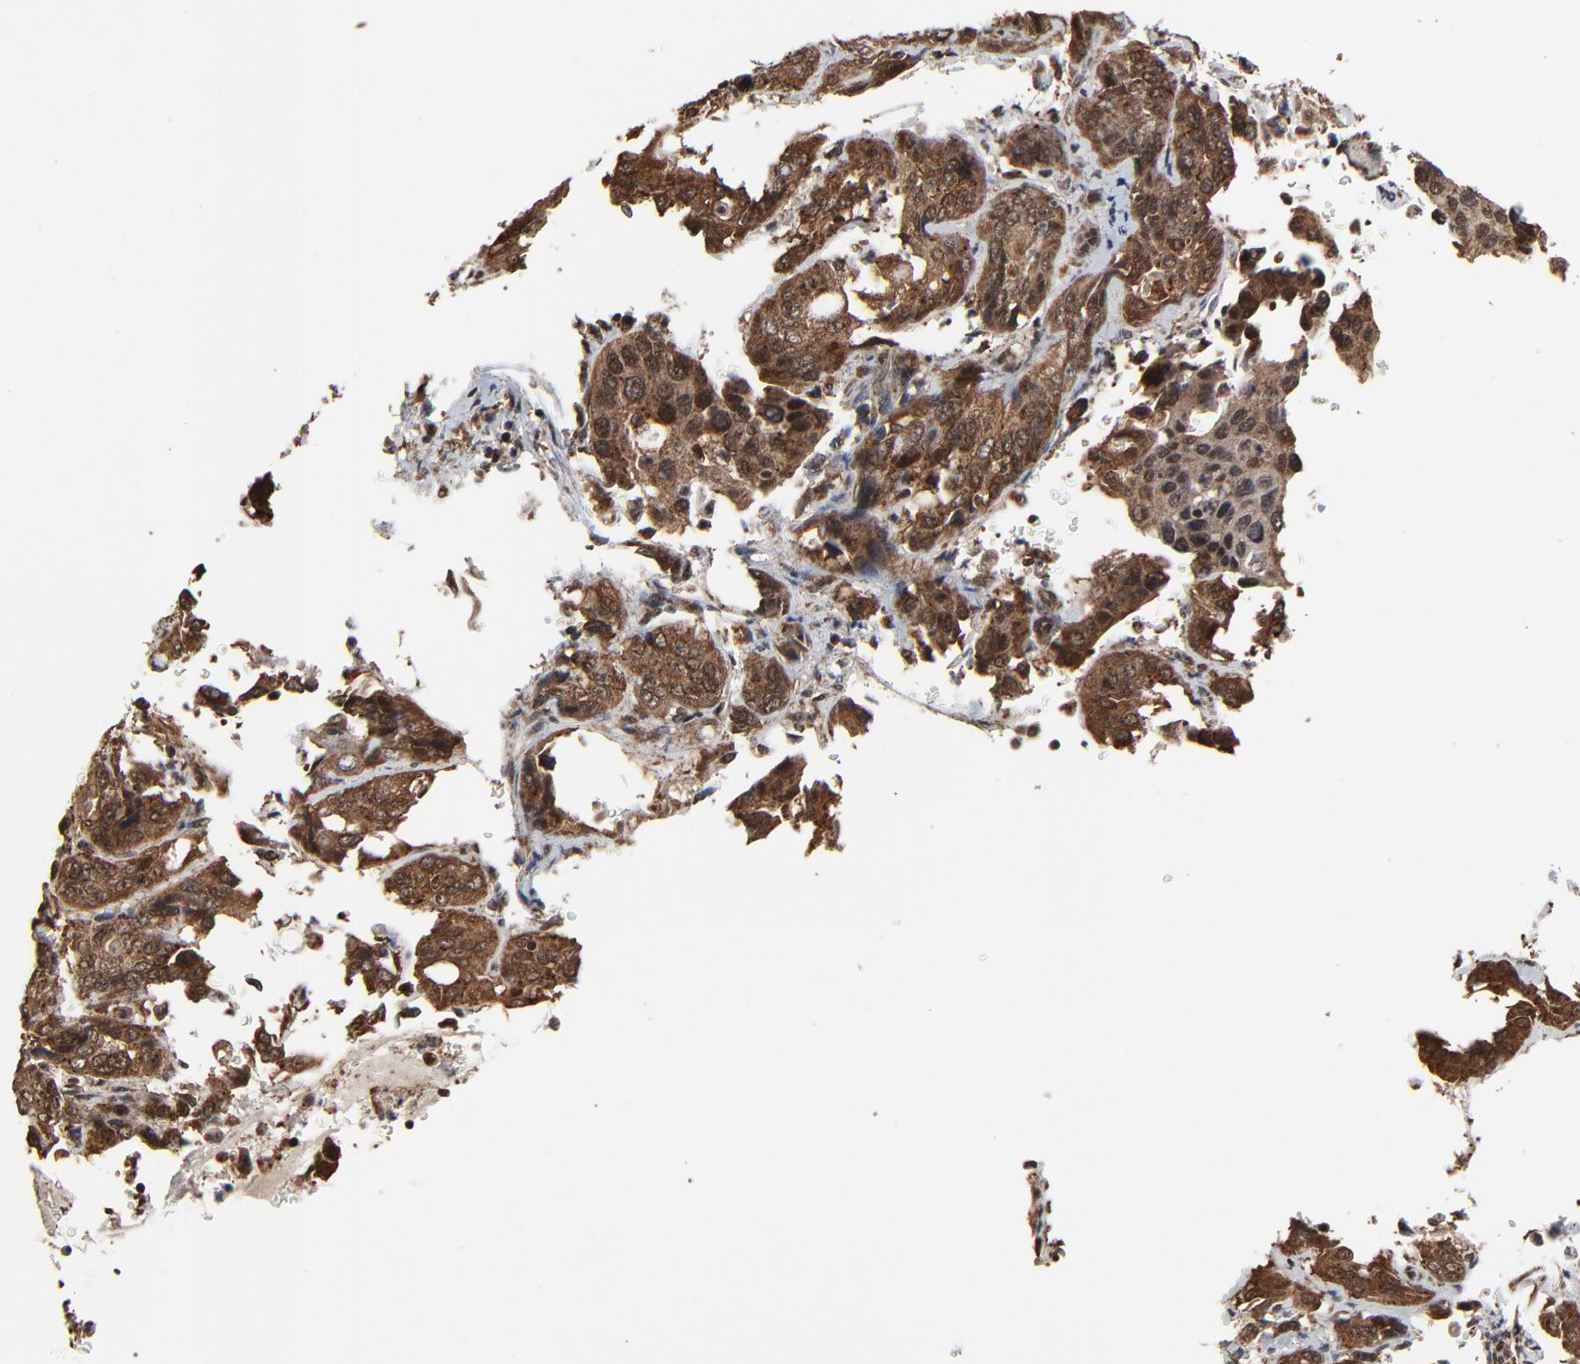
{"staining": {"intensity": "strong", "quantity": ">75%", "location": "cytoplasmic/membranous,nuclear"}, "tissue": "cervical cancer", "cell_type": "Tumor cells", "image_type": "cancer", "snomed": [{"axis": "morphology", "description": "Squamous cell carcinoma, NOS"}, {"axis": "topography", "description": "Cervix"}], "caption": "Protein expression analysis of cervical cancer demonstrates strong cytoplasmic/membranous and nuclear staining in about >75% of tumor cells.", "gene": "RHOJ", "patient": {"sex": "female", "age": 41}}